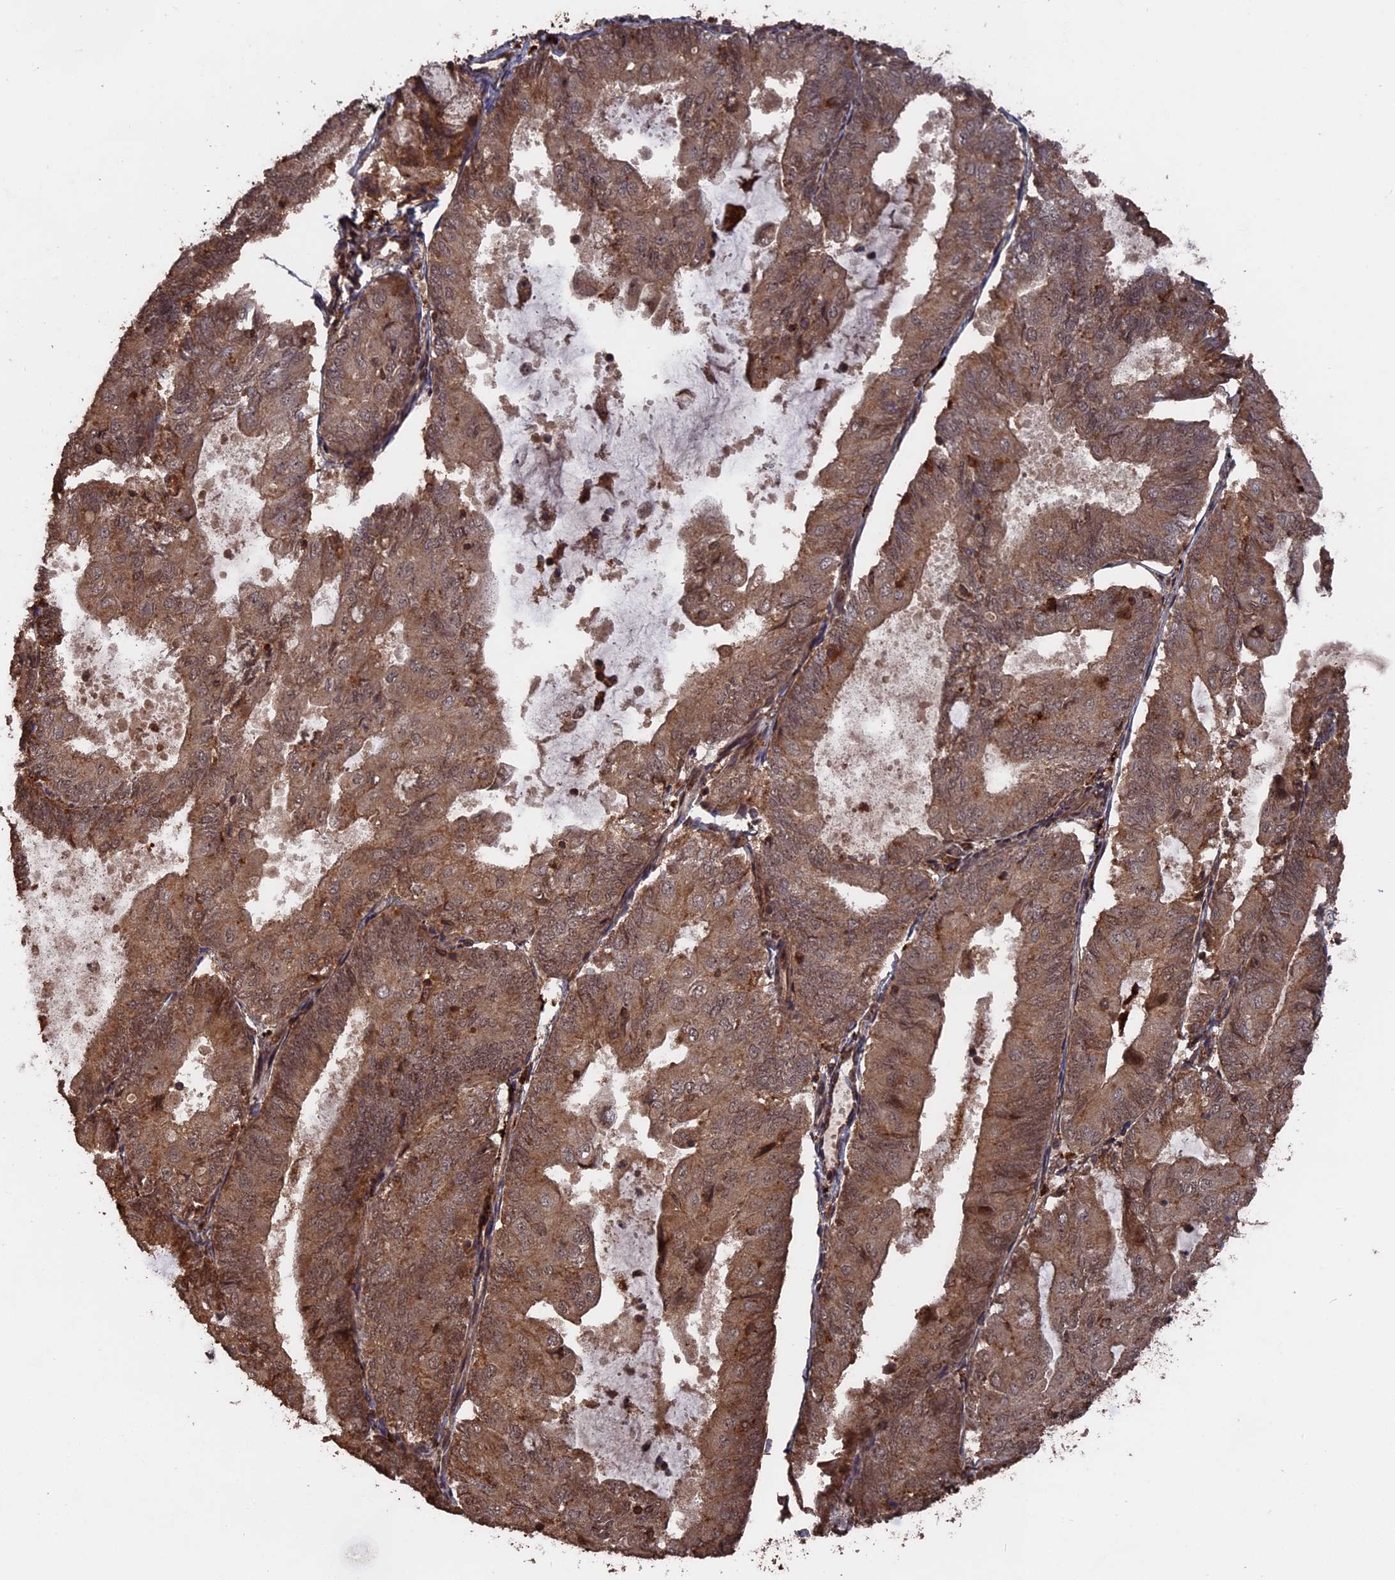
{"staining": {"intensity": "moderate", "quantity": ">75%", "location": "cytoplasmic/membranous,nuclear"}, "tissue": "endometrial cancer", "cell_type": "Tumor cells", "image_type": "cancer", "snomed": [{"axis": "morphology", "description": "Adenocarcinoma, NOS"}, {"axis": "topography", "description": "Endometrium"}], "caption": "Protein analysis of endometrial cancer tissue shows moderate cytoplasmic/membranous and nuclear expression in approximately >75% of tumor cells.", "gene": "TELO2", "patient": {"sex": "female", "age": 81}}